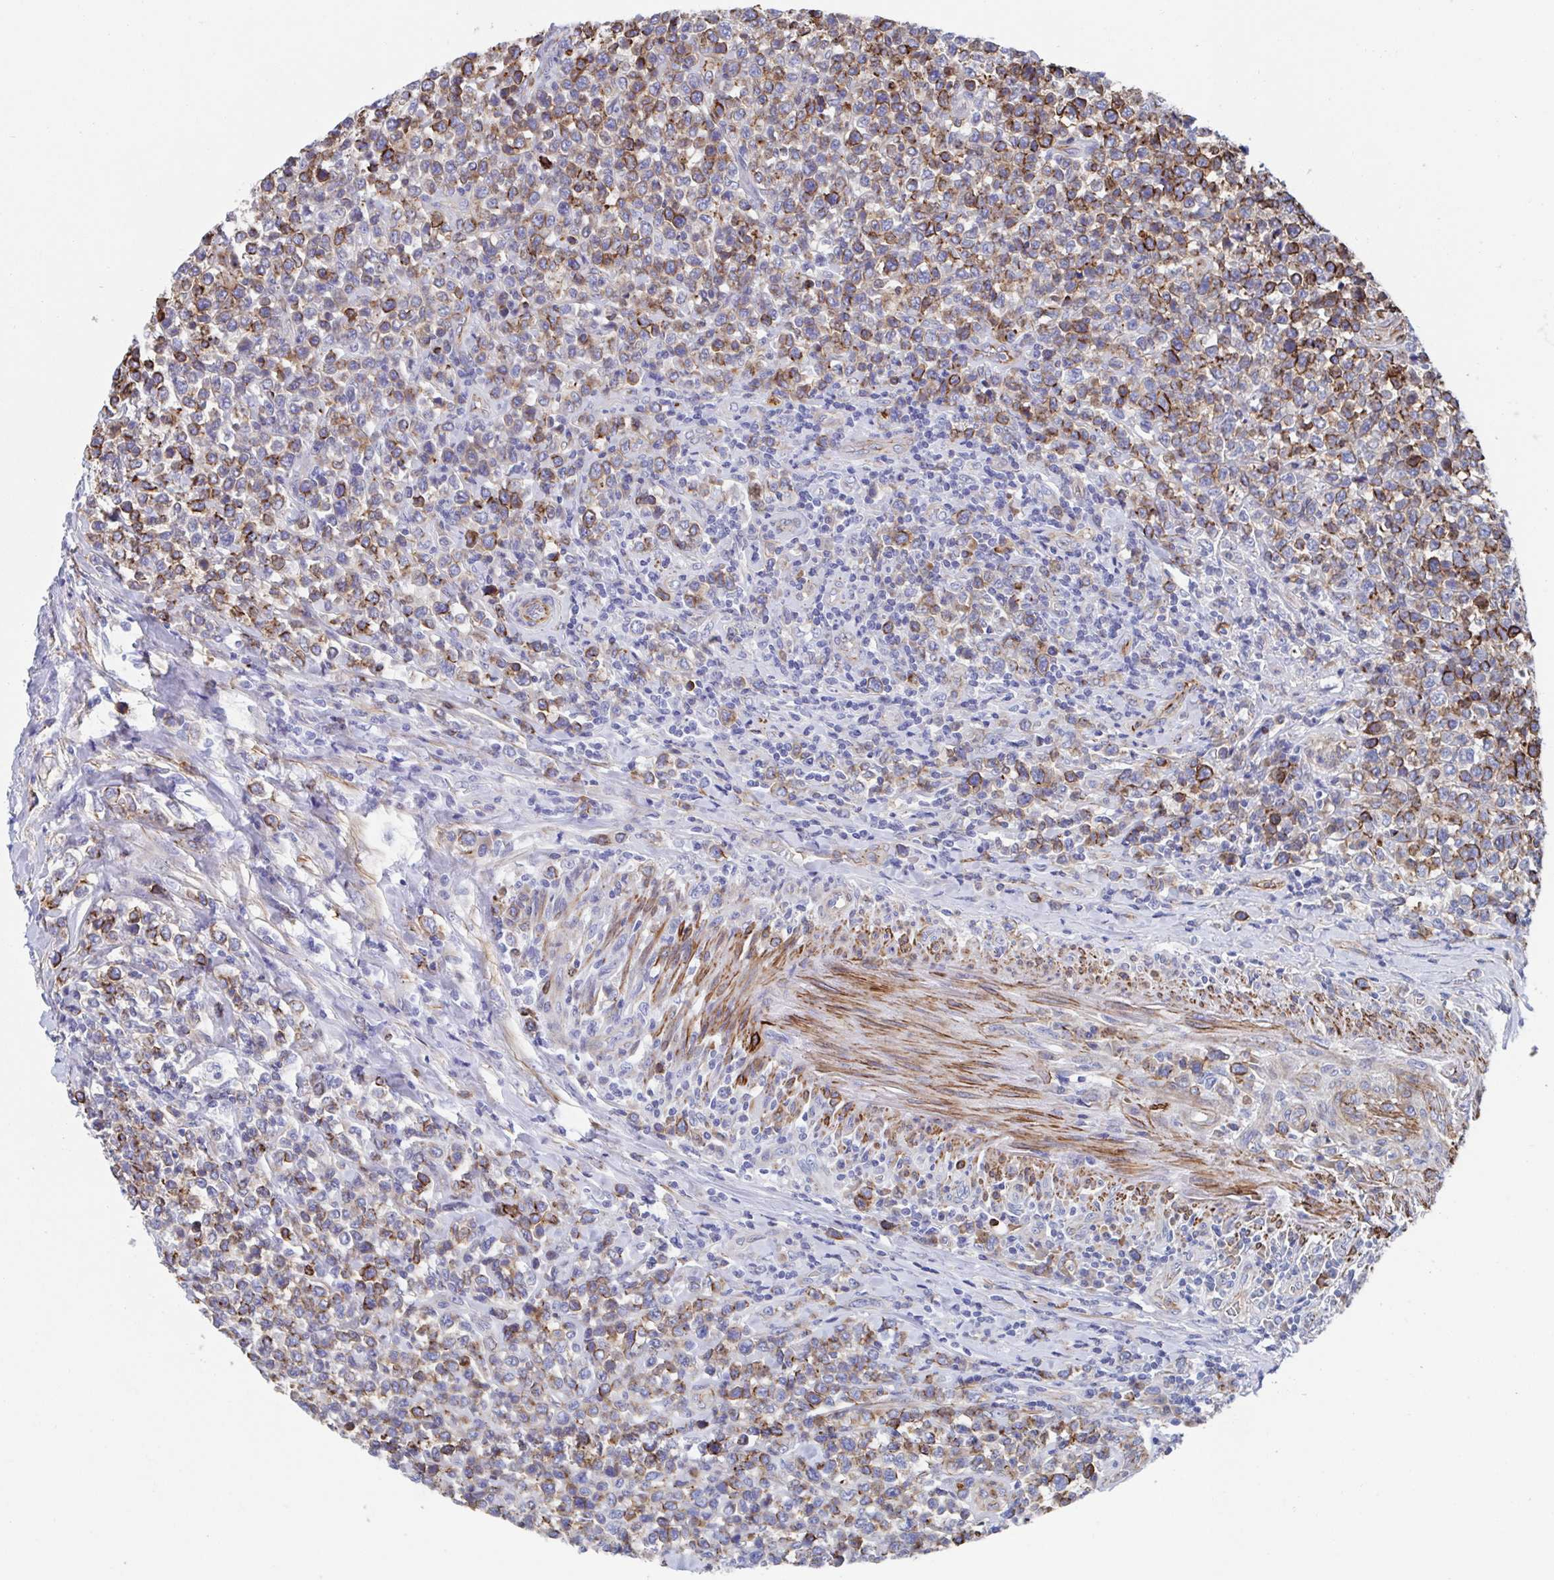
{"staining": {"intensity": "moderate", "quantity": "25%-75%", "location": "cytoplasmic/membranous"}, "tissue": "lymphoma", "cell_type": "Tumor cells", "image_type": "cancer", "snomed": [{"axis": "morphology", "description": "Malignant lymphoma, non-Hodgkin's type, High grade"}, {"axis": "topography", "description": "Soft tissue"}], "caption": "Immunohistochemical staining of lymphoma reveals medium levels of moderate cytoplasmic/membranous staining in about 25%-75% of tumor cells.", "gene": "KLC3", "patient": {"sex": "female", "age": 56}}